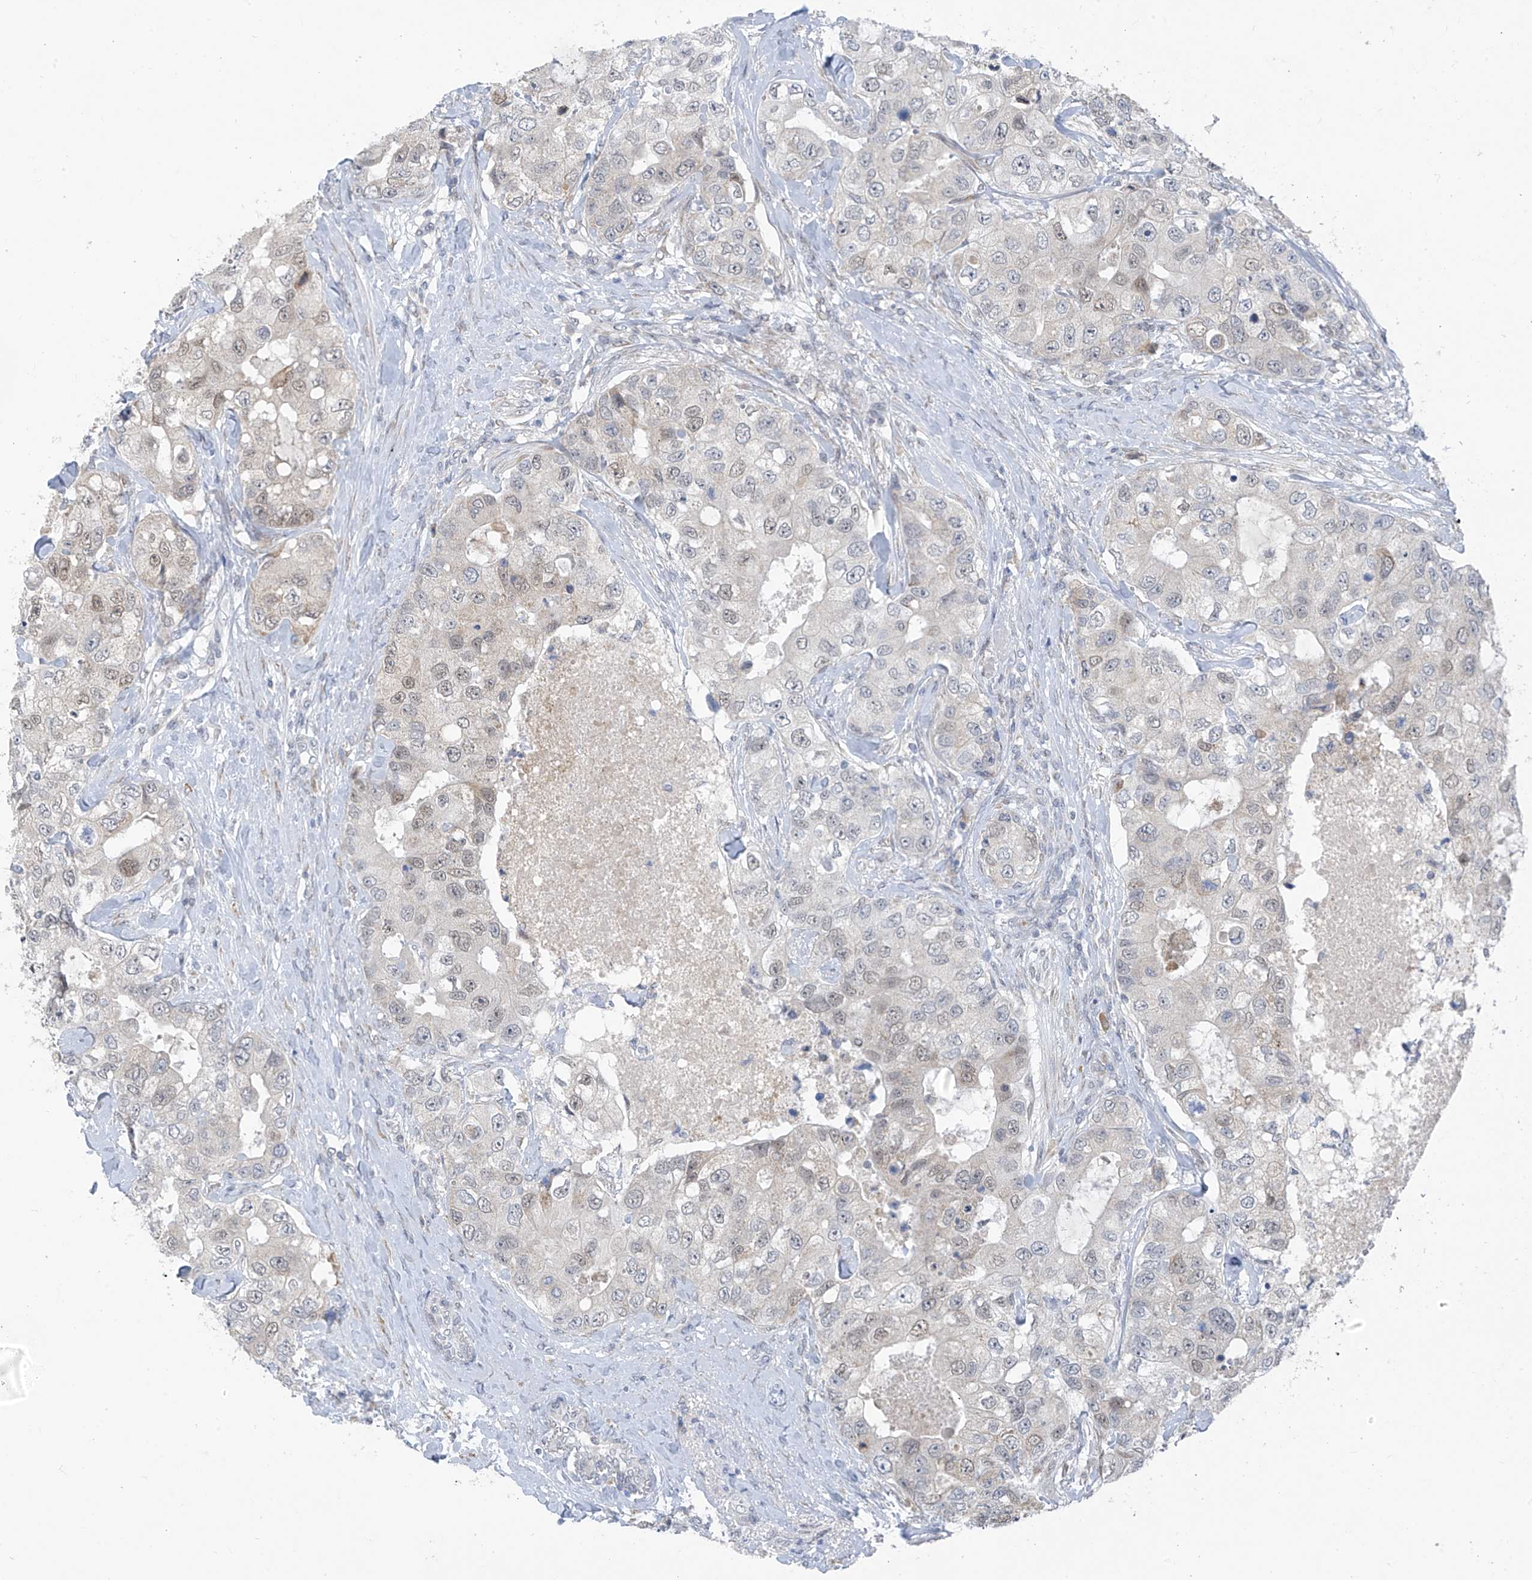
{"staining": {"intensity": "negative", "quantity": "none", "location": "none"}, "tissue": "breast cancer", "cell_type": "Tumor cells", "image_type": "cancer", "snomed": [{"axis": "morphology", "description": "Duct carcinoma"}, {"axis": "topography", "description": "Breast"}], "caption": "The micrograph reveals no significant expression in tumor cells of breast cancer (invasive ductal carcinoma).", "gene": "CYP4V2", "patient": {"sex": "female", "age": 62}}